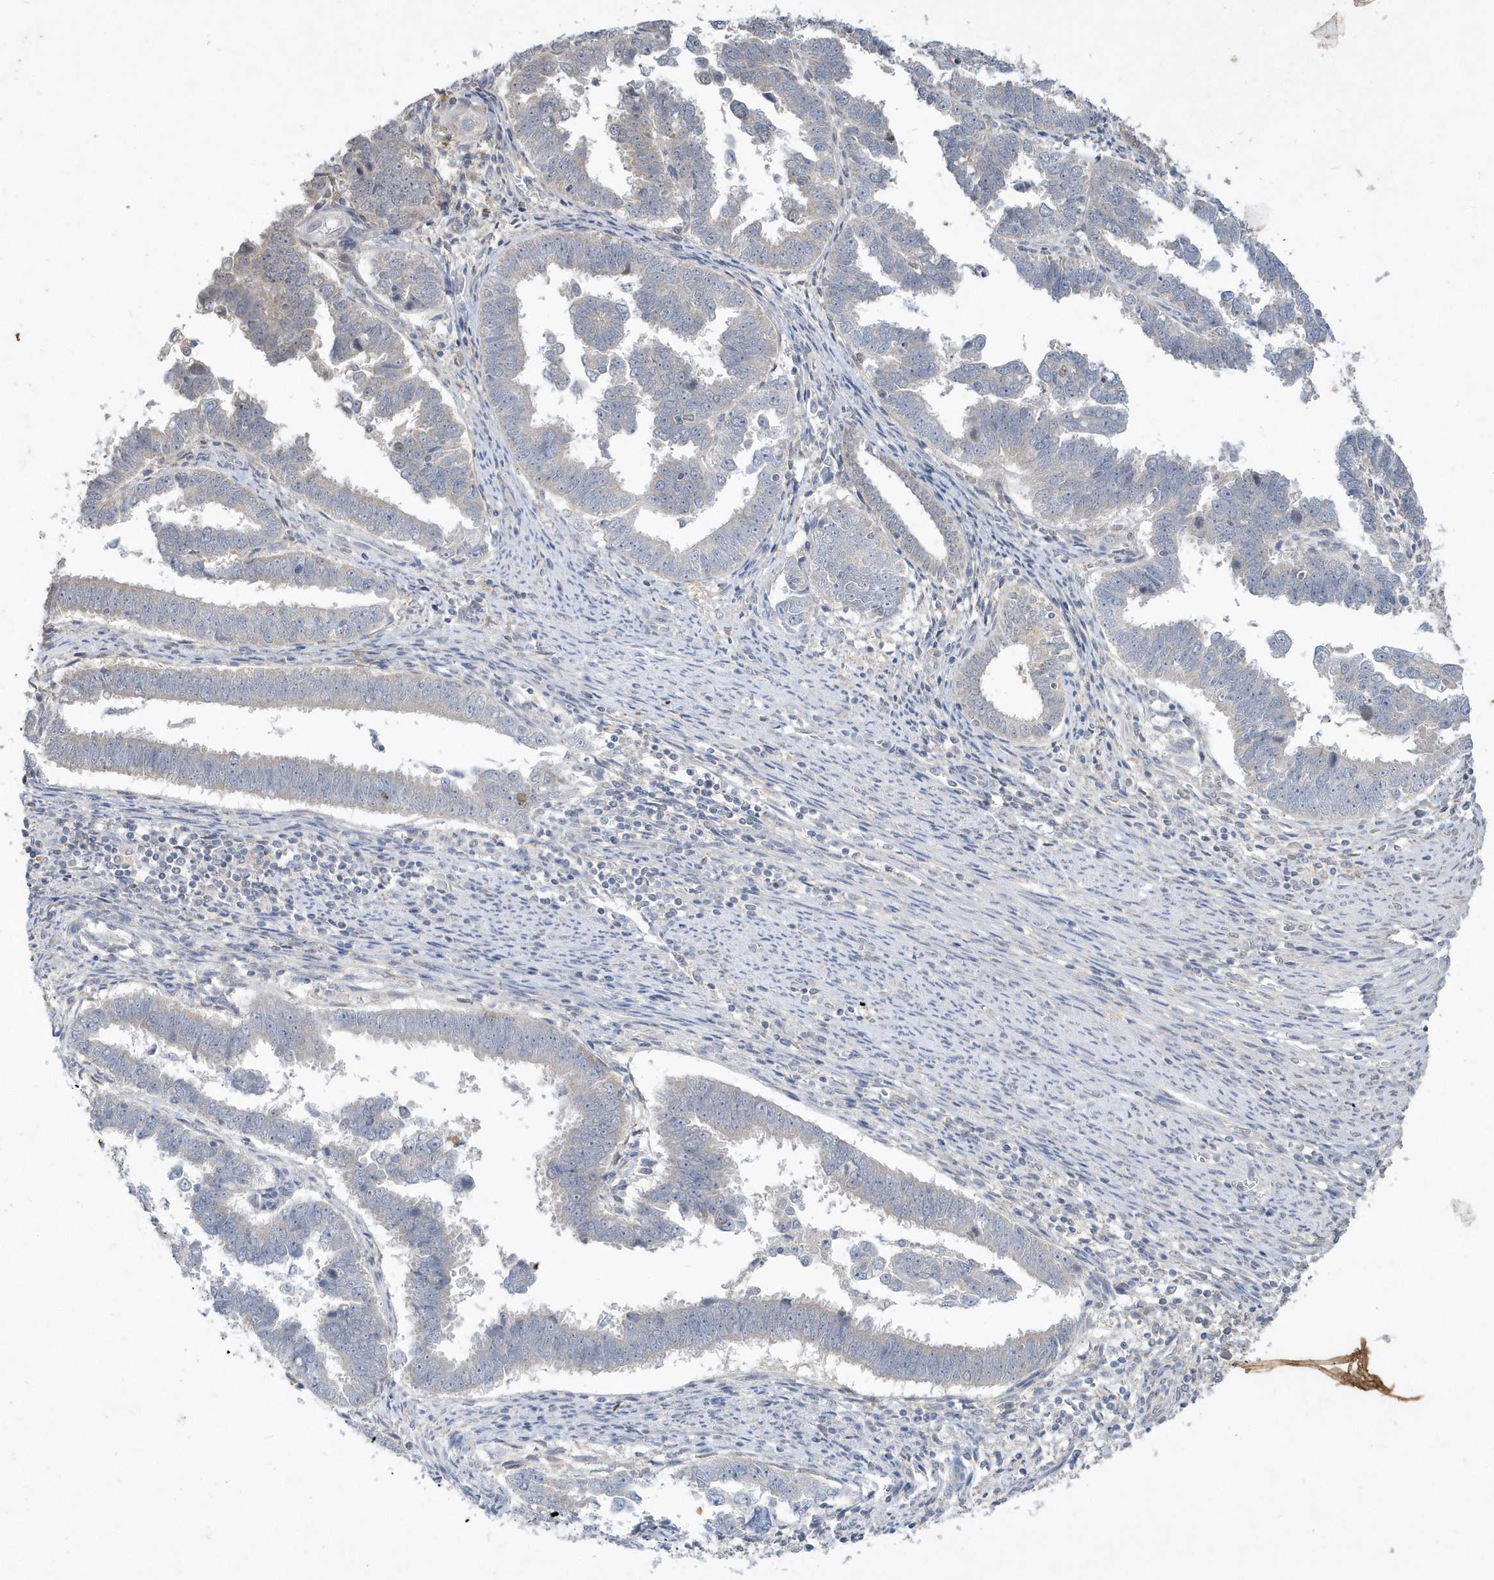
{"staining": {"intensity": "weak", "quantity": "25%-75%", "location": "cytoplasmic/membranous"}, "tissue": "endometrial cancer", "cell_type": "Tumor cells", "image_type": "cancer", "snomed": [{"axis": "morphology", "description": "Adenocarcinoma, NOS"}, {"axis": "topography", "description": "Endometrium"}], "caption": "High-power microscopy captured an immunohistochemistry (IHC) micrograph of endometrial adenocarcinoma, revealing weak cytoplasmic/membranous positivity in about 25%-75% of tumor cells. (DAB IHC with brightfield microscopy, high magnification).", "gene": "AKR7A2", "patient": {"sex": "female", "age": 75}}